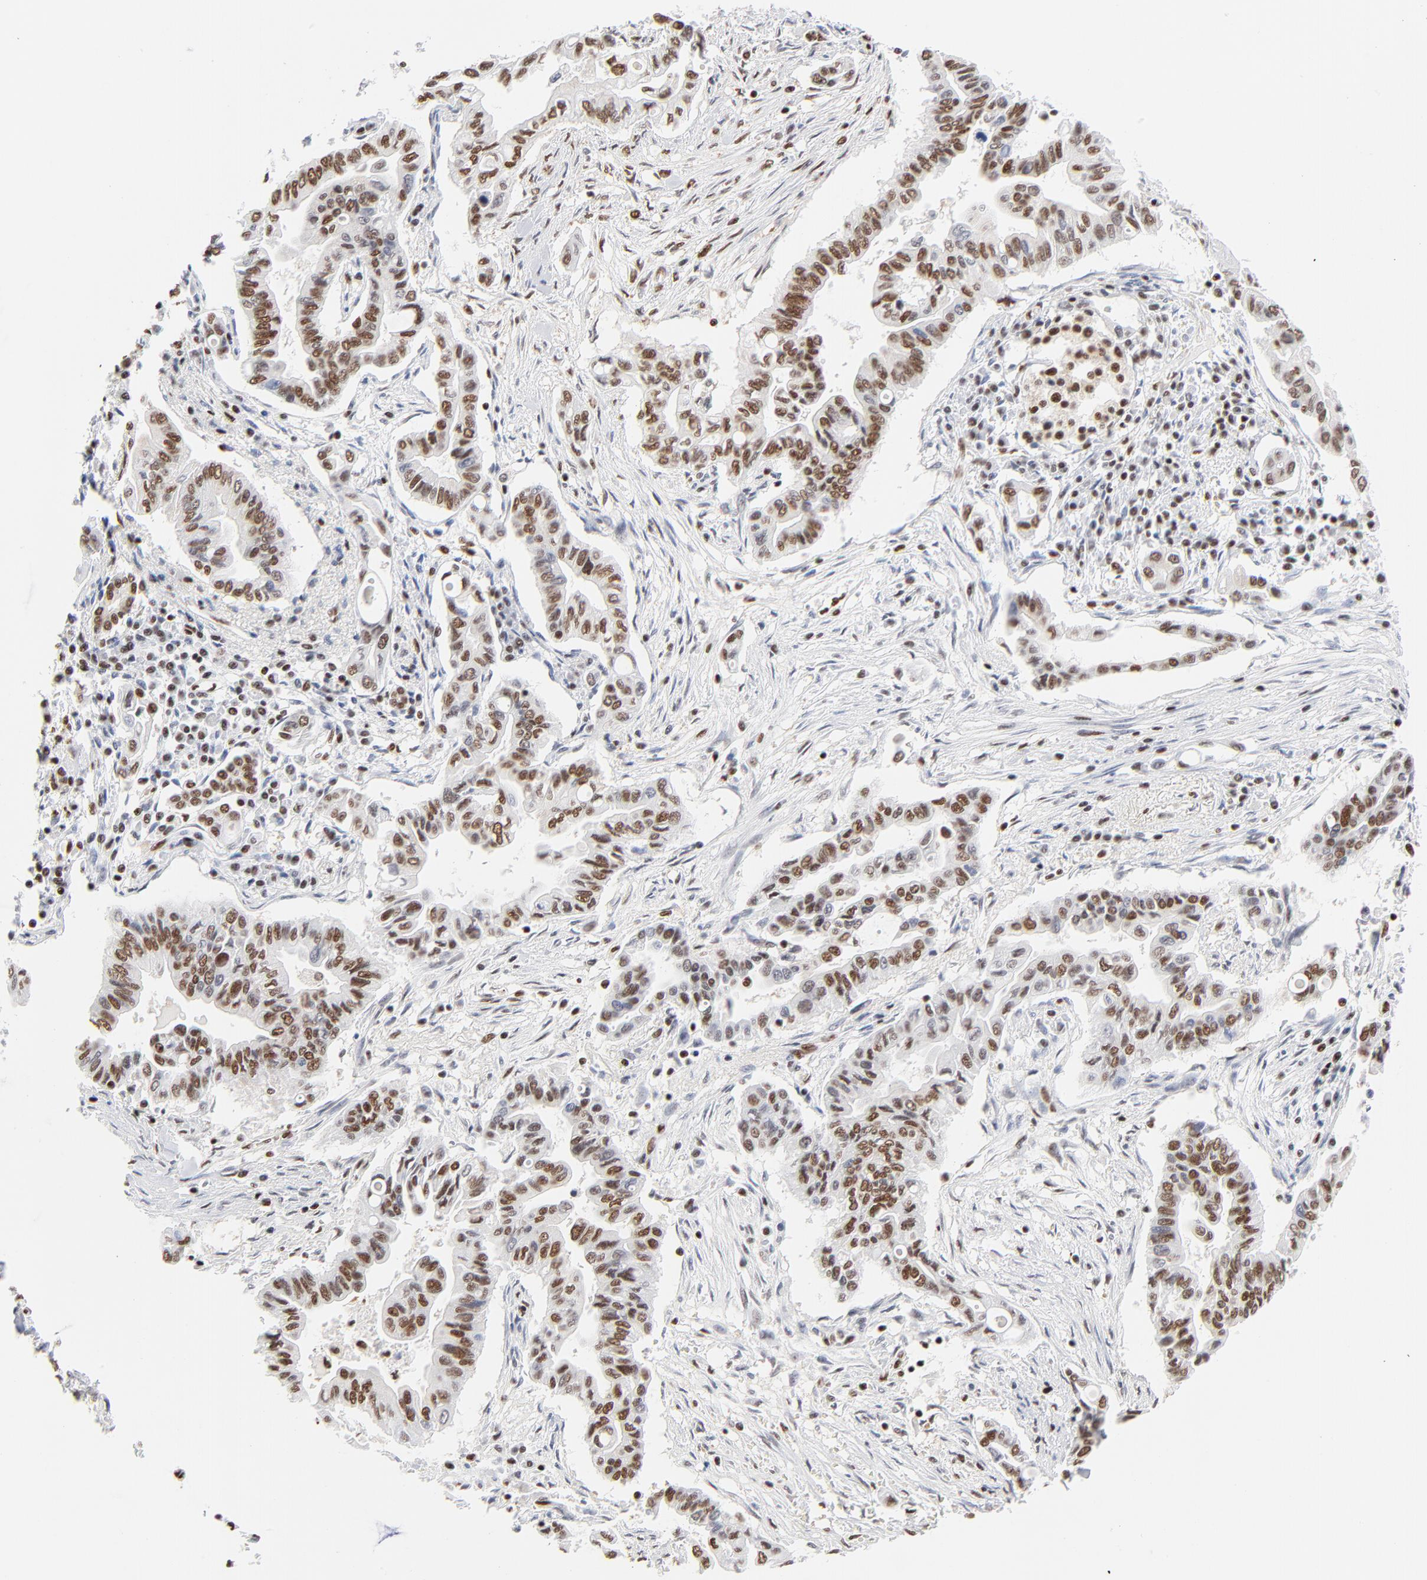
{"staining": {"intensity": "moderate", "quantity": ">75%", "location": "nuclear"}, "tissue": "pancreatic cancer", "cell_type": "Tumor cells", "image_type": "cancer", "snomed": [{"axis": "morphology", "description": "Adenocarcinoma, NOS"}, {"axis": "topography", "description": "Pancreas"}], "caption": "The immunohistochemical stain highlights moderate nuclear expression in tumor cells of pancreatic cancer (adenocarcinoma) tissue.", "gene": "CREB1", "patient": {"sex": "female", "age": 57}}